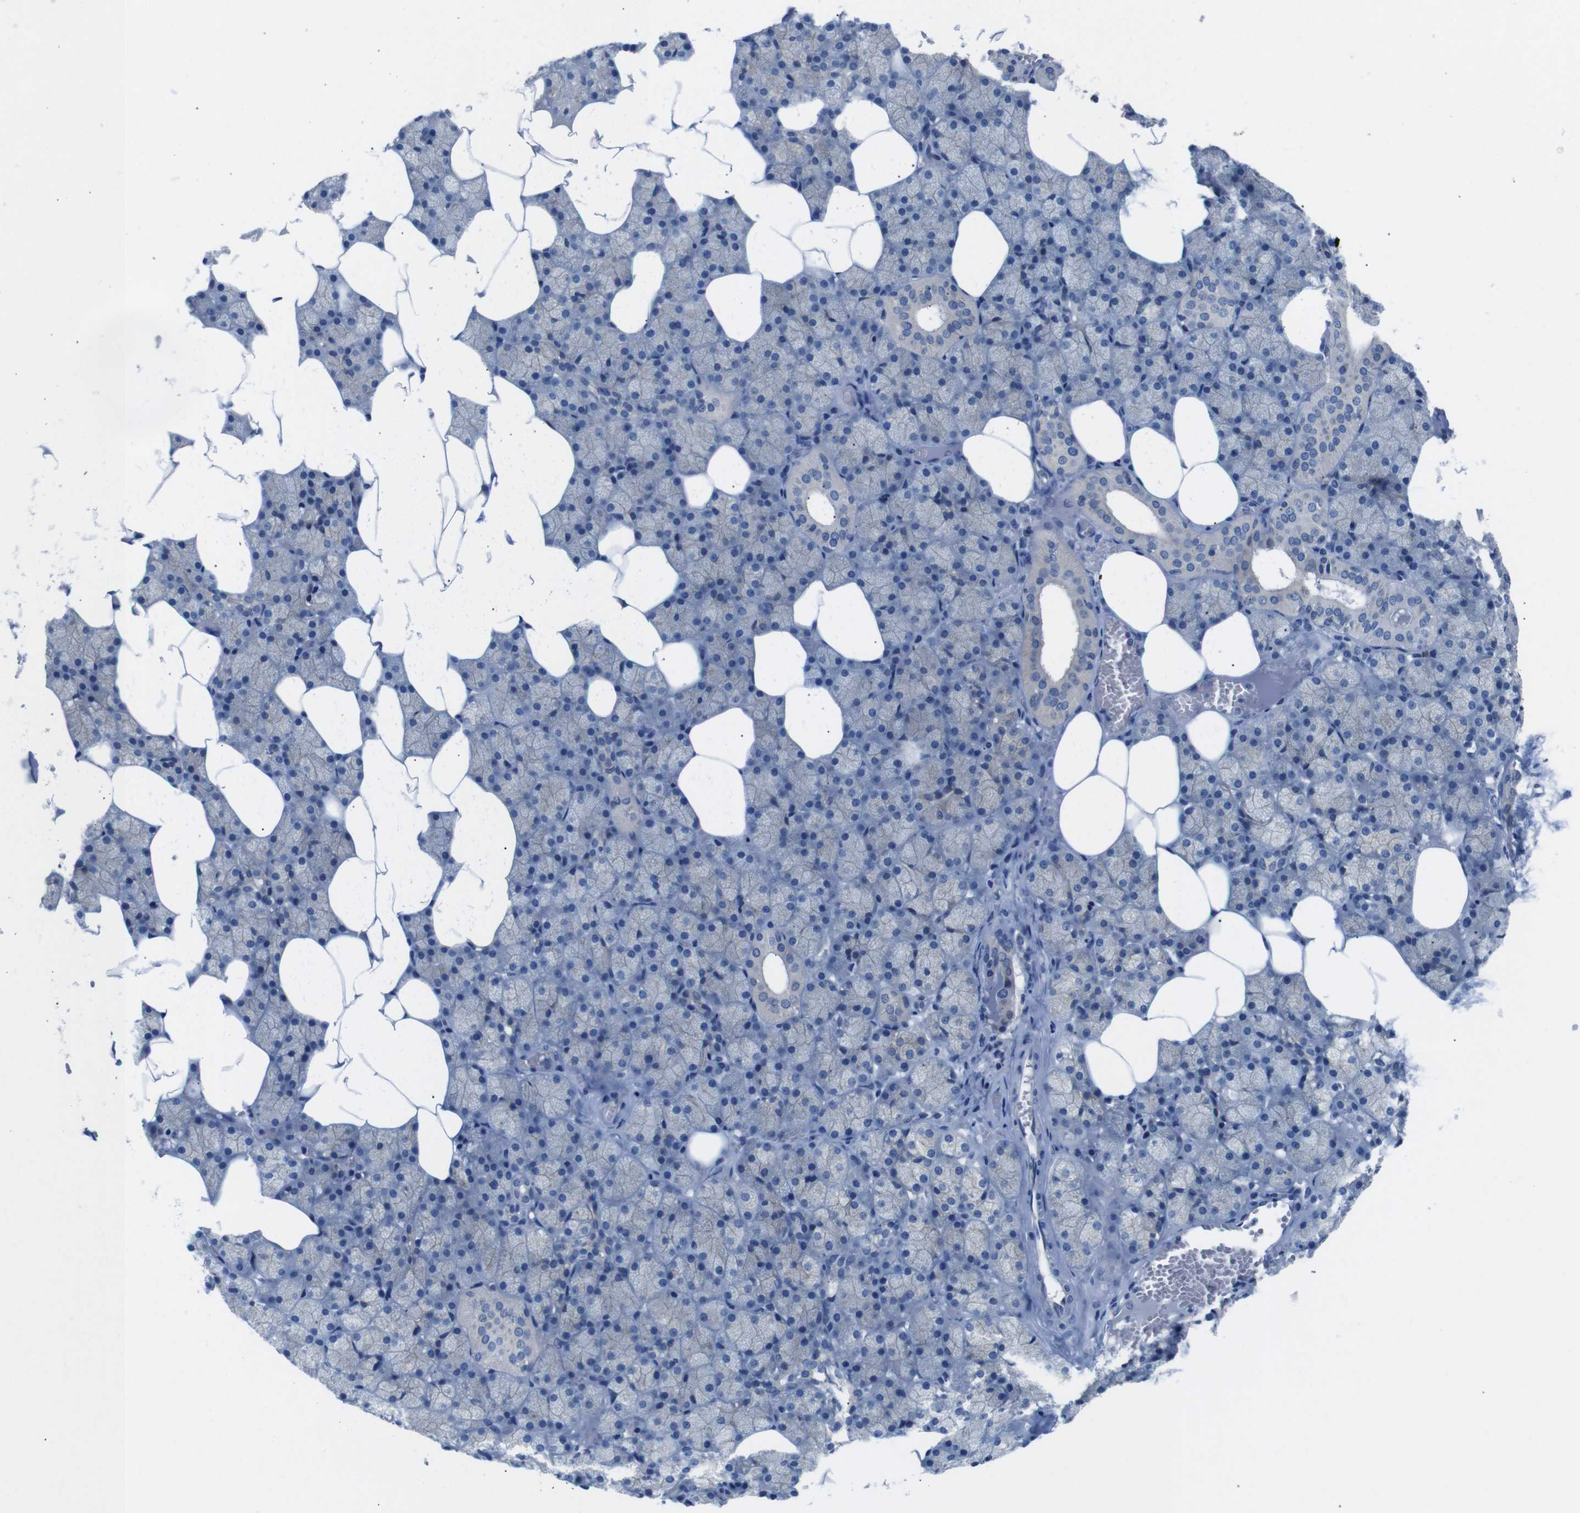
{"staining": {"intensity": "weak", "quantity": "25%-75%", "location": "cytoplasmic/membranous"}, "tissue": "salivary gland", "cell_type": "Glandular cells", "image_type": "normal", "snomed": [{"axis": "morphology", "description": "Normal tissue, NOS"}, {"axis": "topography", "description": "Salivary gland"}], "caption": "Immunohistochemistry (IHC) staining of unremarkable salivary gland, which exhibits low levels of weak cytoplasmic/membranous staining in about 25%-75% of glandular cells indicating weak cytoplasmic/membranous protein staining. The staining was performed using DAB (3,3'-diaminobenzidine) (brown) for protein detection and nuclei were counterstained in hematoxylin (blue).", "gene": "DCP1A", "patient": {"sex": "male", "age": 62}}